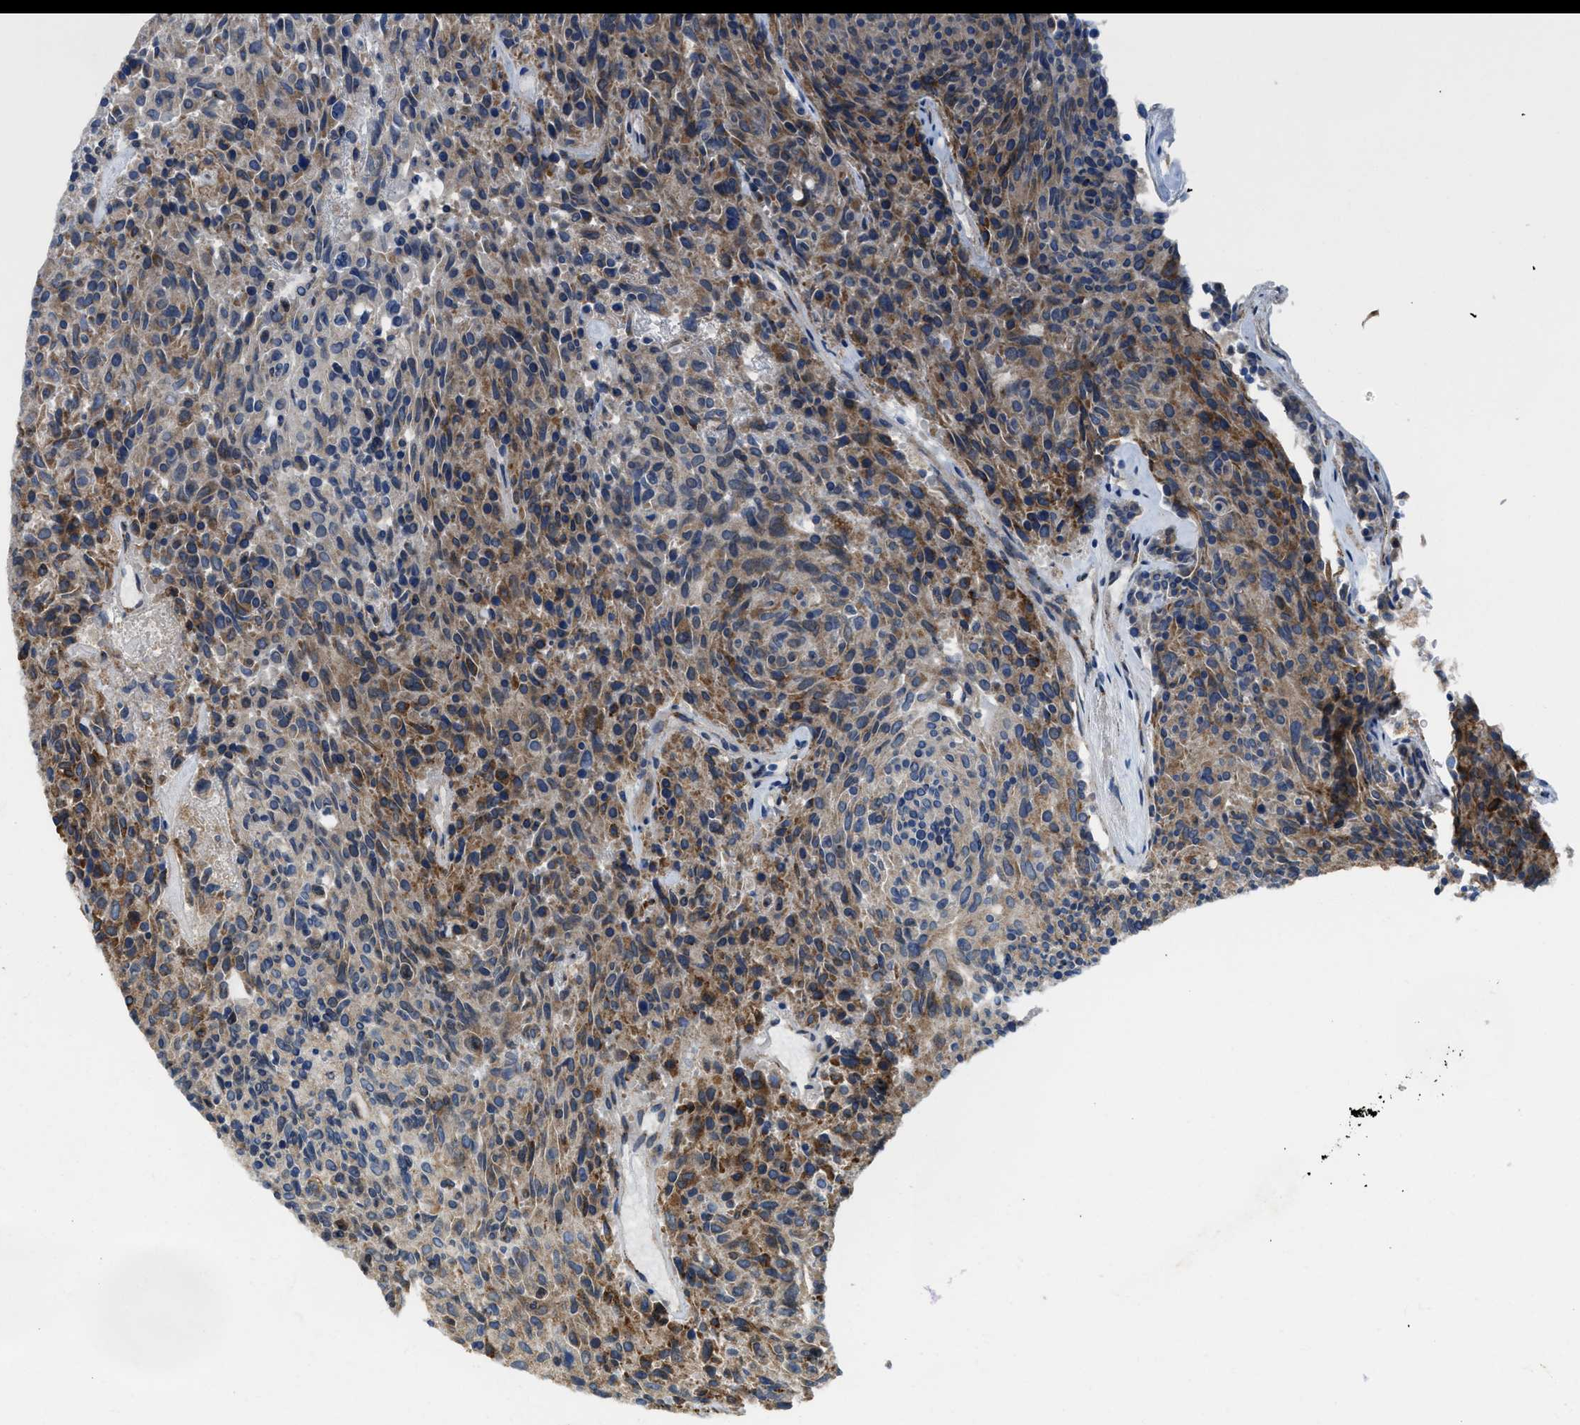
{"staining": {"intensity": "moderate", "quantity": "<25%", "location": "cytoplasmic/membranous"}, "tissue": "carcinoid", "cell_type": "Tumor cells", "image_type": "cancer", "snomed": [{"axis": "morphology", "description": "Carcinoid, malignant, NOS"}, {"axis": "topography", "description": "Pancreas"}], "caption": "Immunohistochemistry image of carcinoid stained for a protein (brown), which exhibits low levels of moderate cytoplasmic/membranous expression in about <25% of tumor cells.", "gene": "TMEM68", "patient": {"sex": "female", "age": 54}}